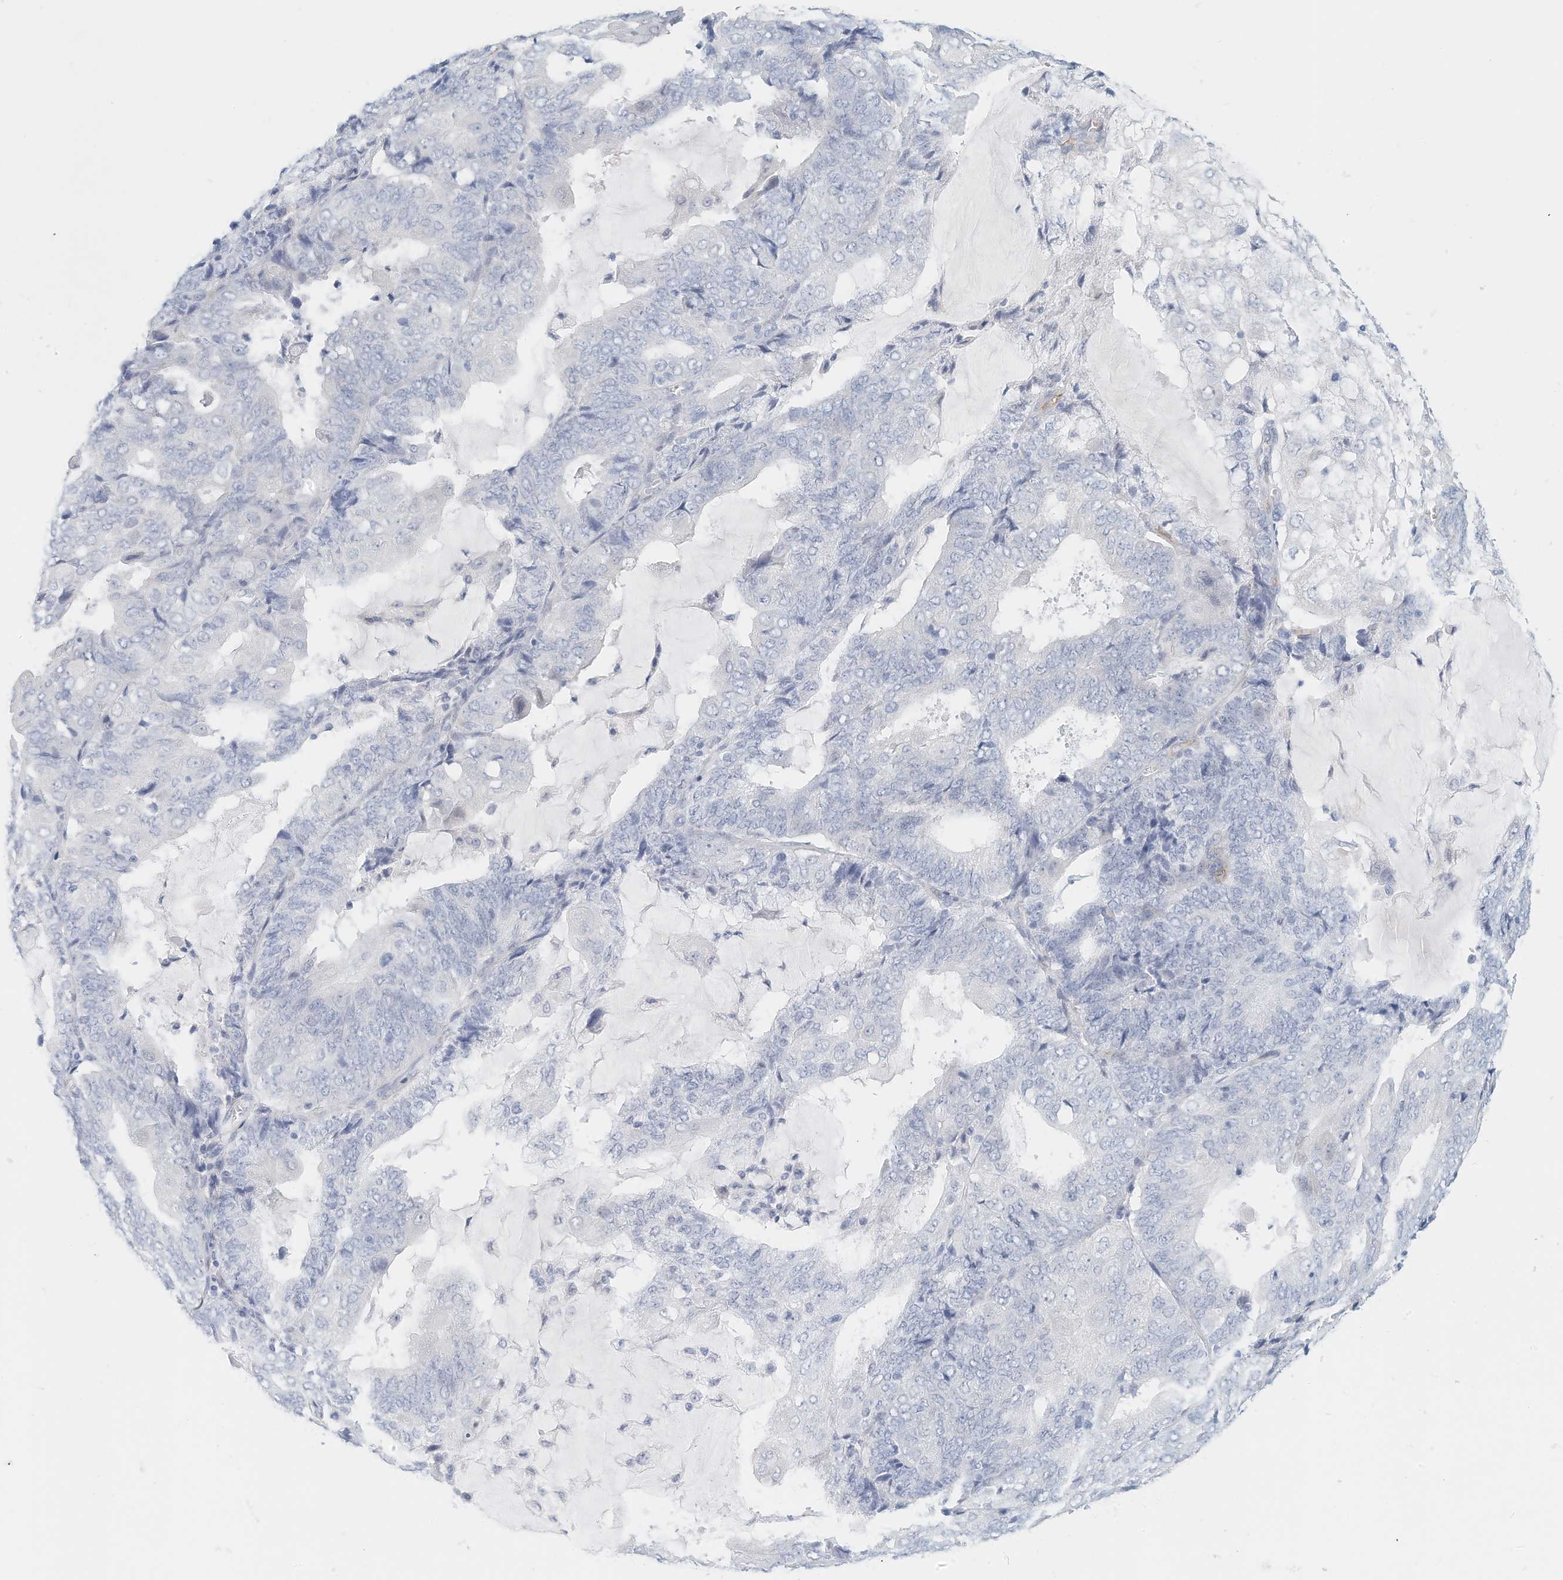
{"staining": {"intensity": "negative", "quantity": "none", "location": "none"}, "tissue": "endometrial cancer", "cell_type": "Tumor cells", "image_type": "cancer", "snomed": [{"axis": "morphology", "description": "Adenocarcinoma, NOS"}, {"axis": "topography", "description": "Endometrium"}], "caption": "Tumor cells show no significant positivity in endometrial cancer. Nuclei are stained in blue.", "gene": "ARHGAP28", "patient": {"sex": "female", "age": 81}}